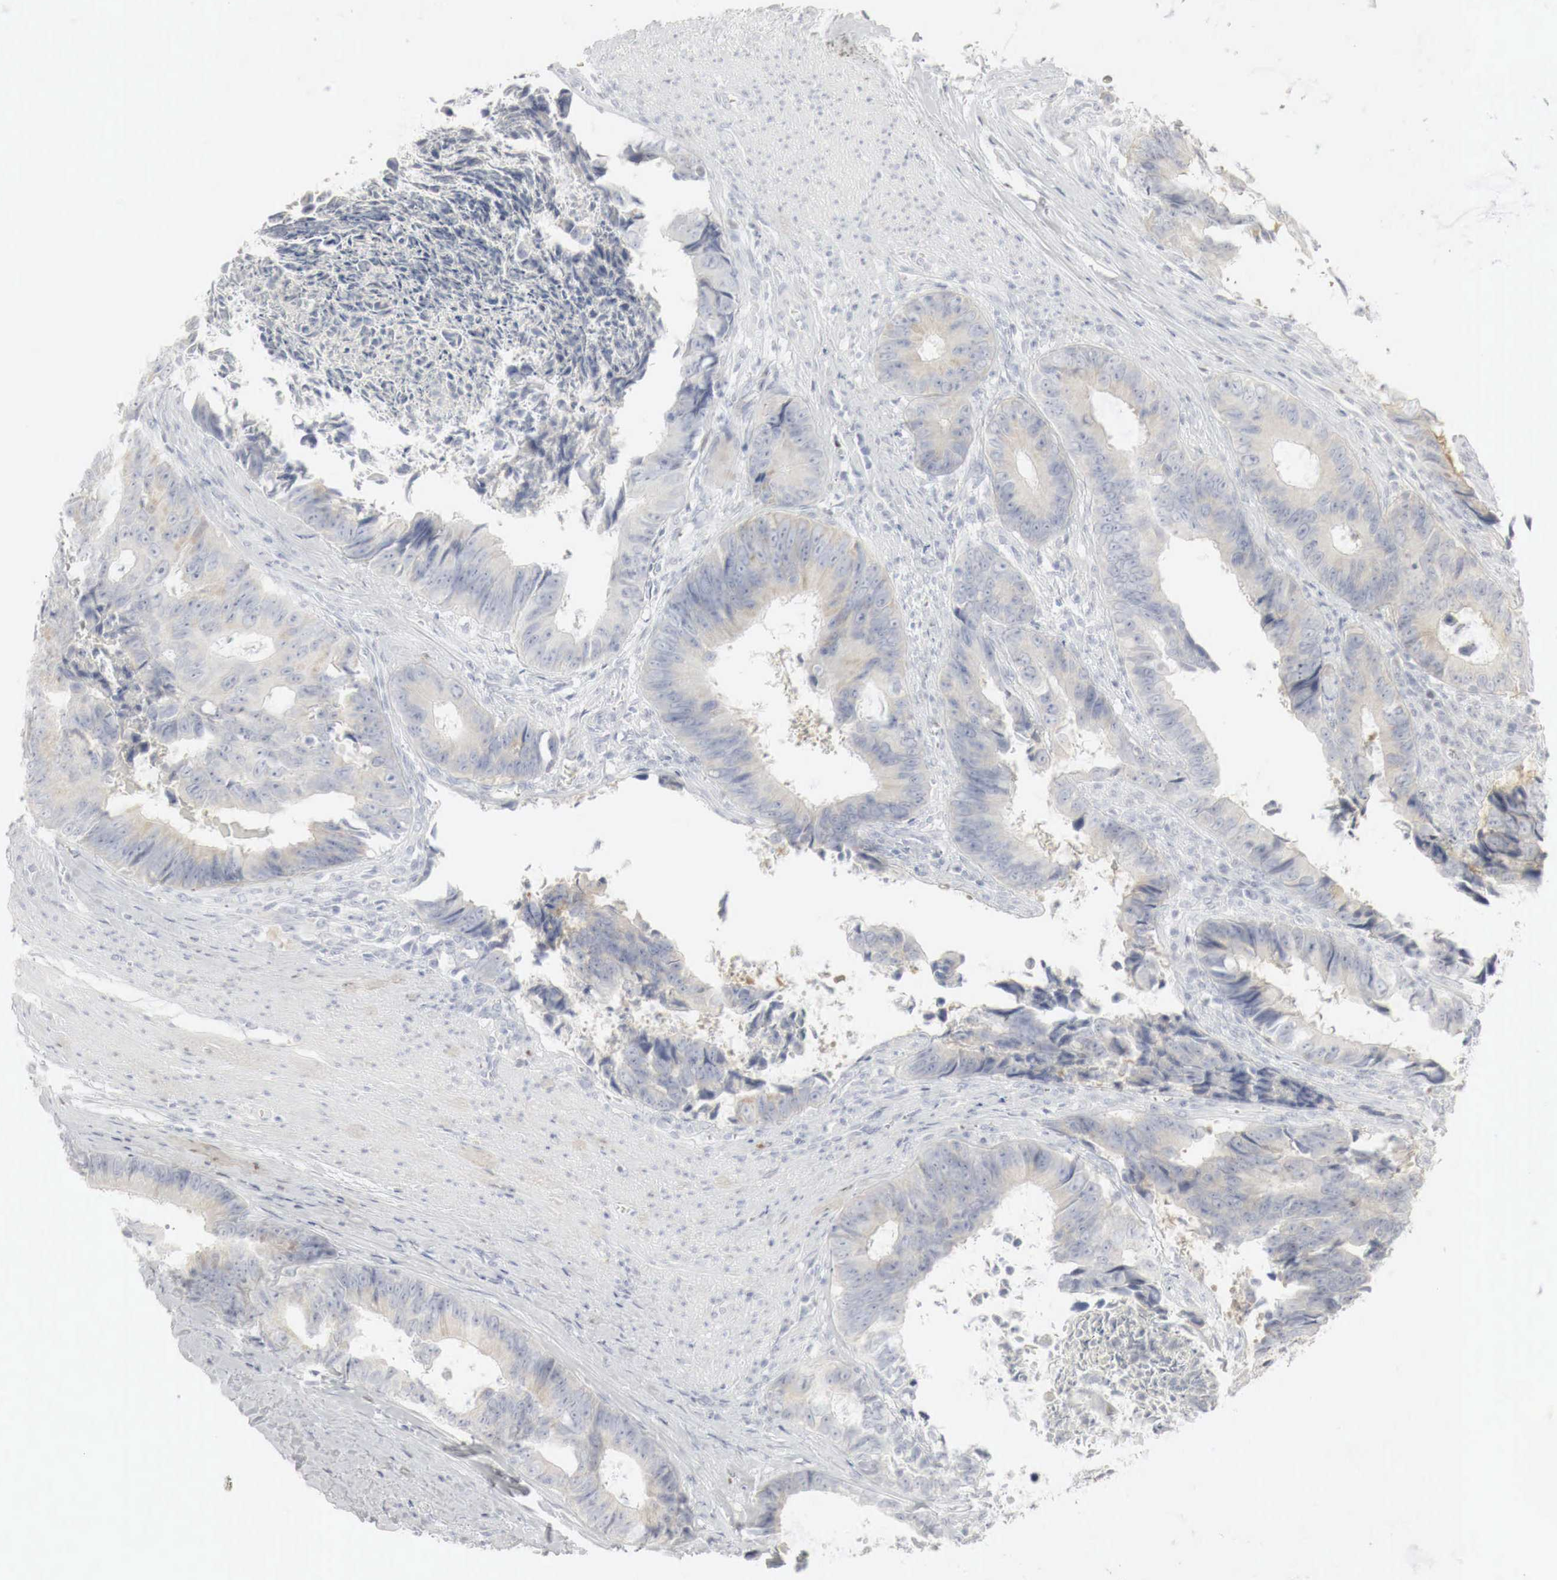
{"staining": {"intensity": "weak", "quantity": "<25%", "location": "cytoplasmic/membranous"}, "tissue": "colorectal cancer", "cell_type": "Tumor cells", "image_type": "cancer", "snomed": [{"axis": "morphology", "description": "Adenocarcinoma, NOS"}, {"axis": "topography", "description": "Rectum"}], "caption": "Histopathology image shows no protein expression in tumor cells of adenocarcinoma (colorectal) tissue.", "gene": "TP63", "patient": {"sex": "female", "age": 98}}